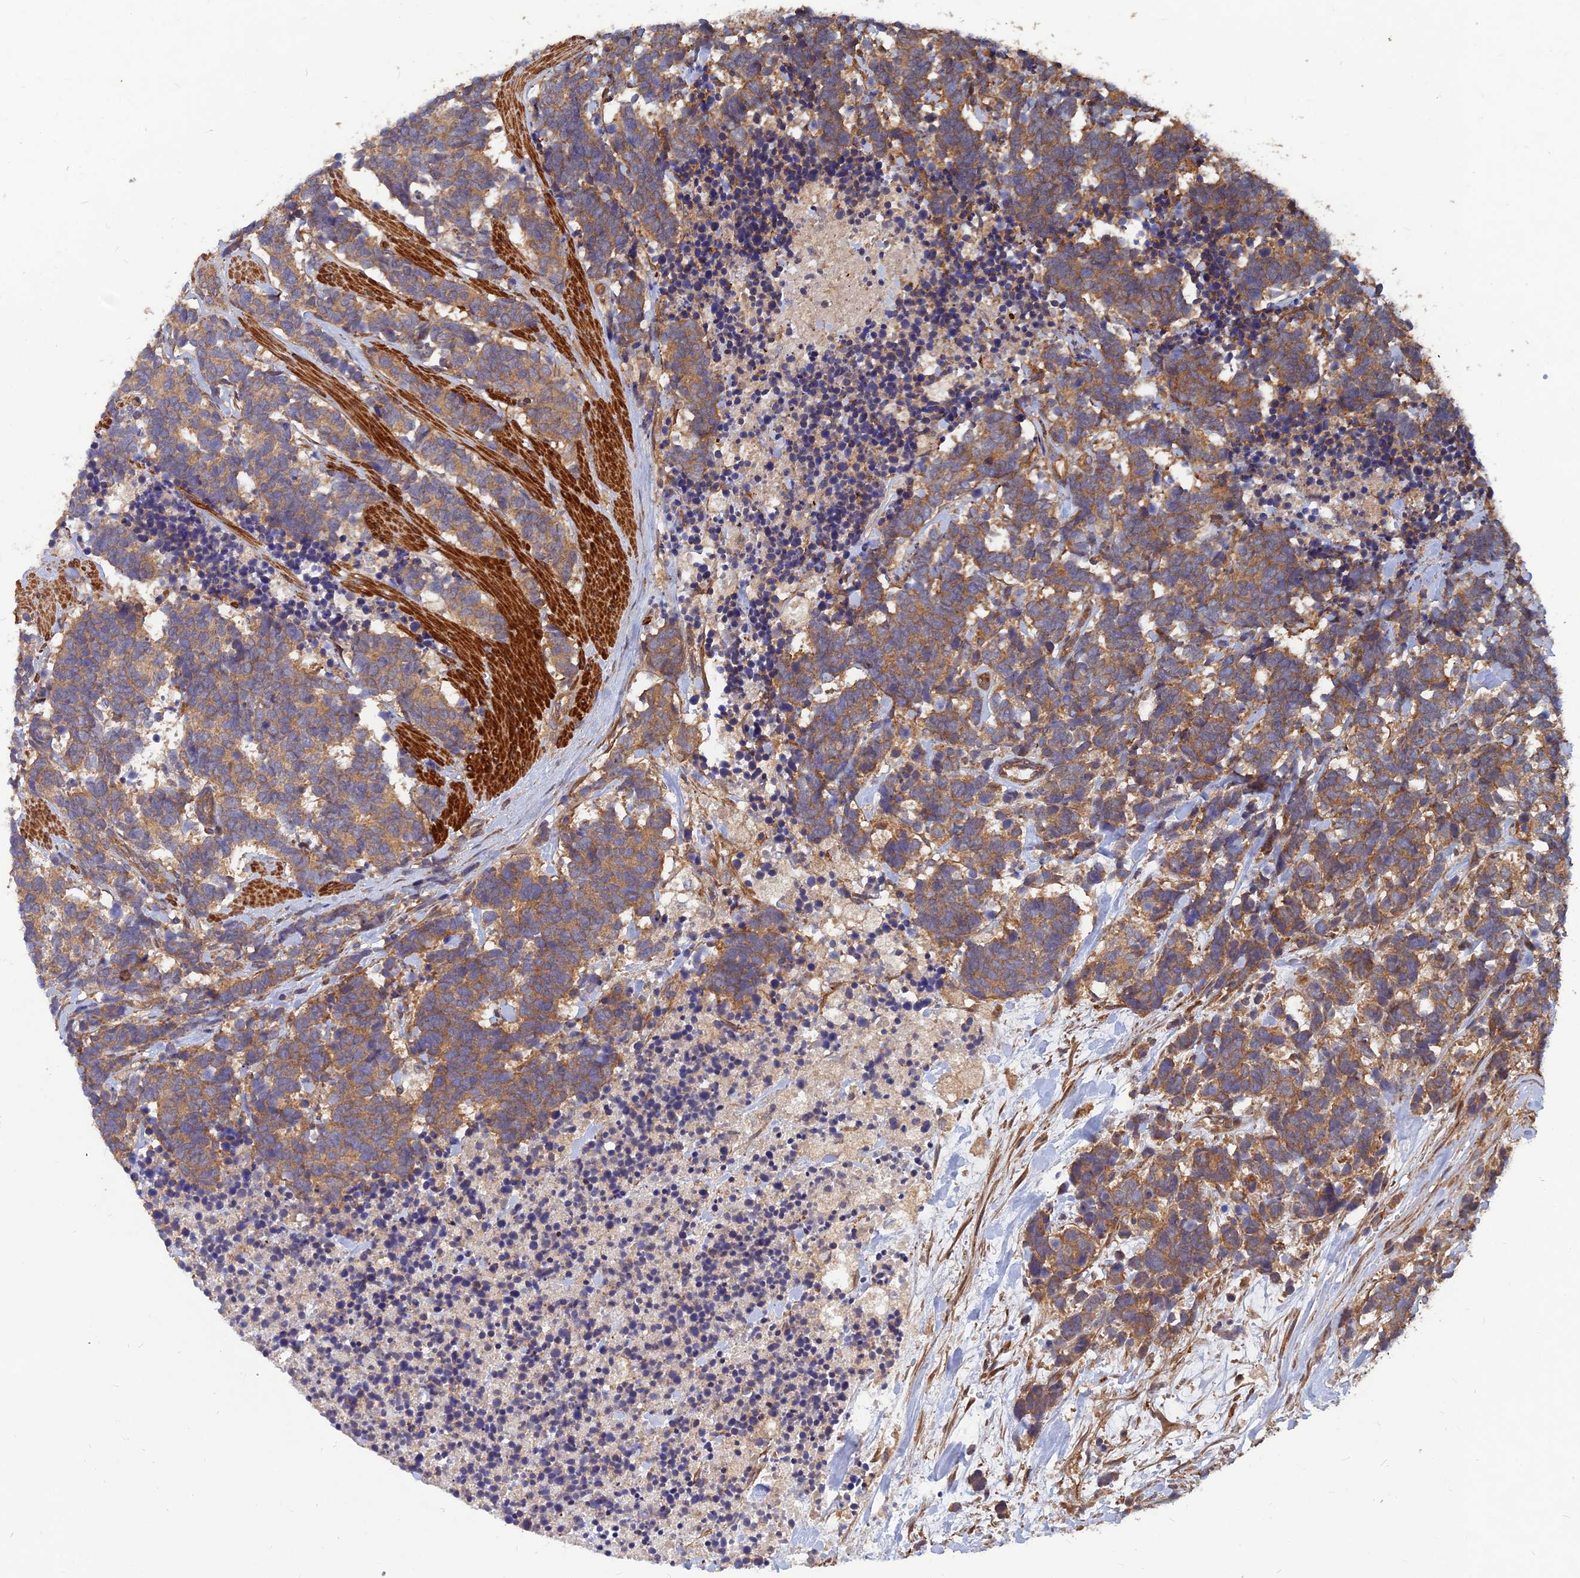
{"staining": {"intensity": "moderate", "quantity": ">75%", "location": "cytoplasmic/membranous"}, "tissue": "carcinoid", "cell_type": "Tumor cells", "image_type": "cancer", "snomed": [{"axis": "morphology", "description": "Carcinoma, NOS"}, {"axis": "morphology", "description": "Carcinoid, malignant, NOS"}, {"axis": "topography", "description": "Prostate"}], "caption": "Immunohistochemistry staining of carcinoid, which exhibits medium levels of moderate cytoplasmic/membranous expression in approximately >75% of tumor cells indicating moderate cytoplasmic/membranous protein expression. The staining was performed using DAB (3,3'-diaminobenzidine) (brown) for protein detection and nuclei were counterstained in hematoxylin (blue).", "gene": "RELCH", "patient": {"sex": "male", "age": 57}}